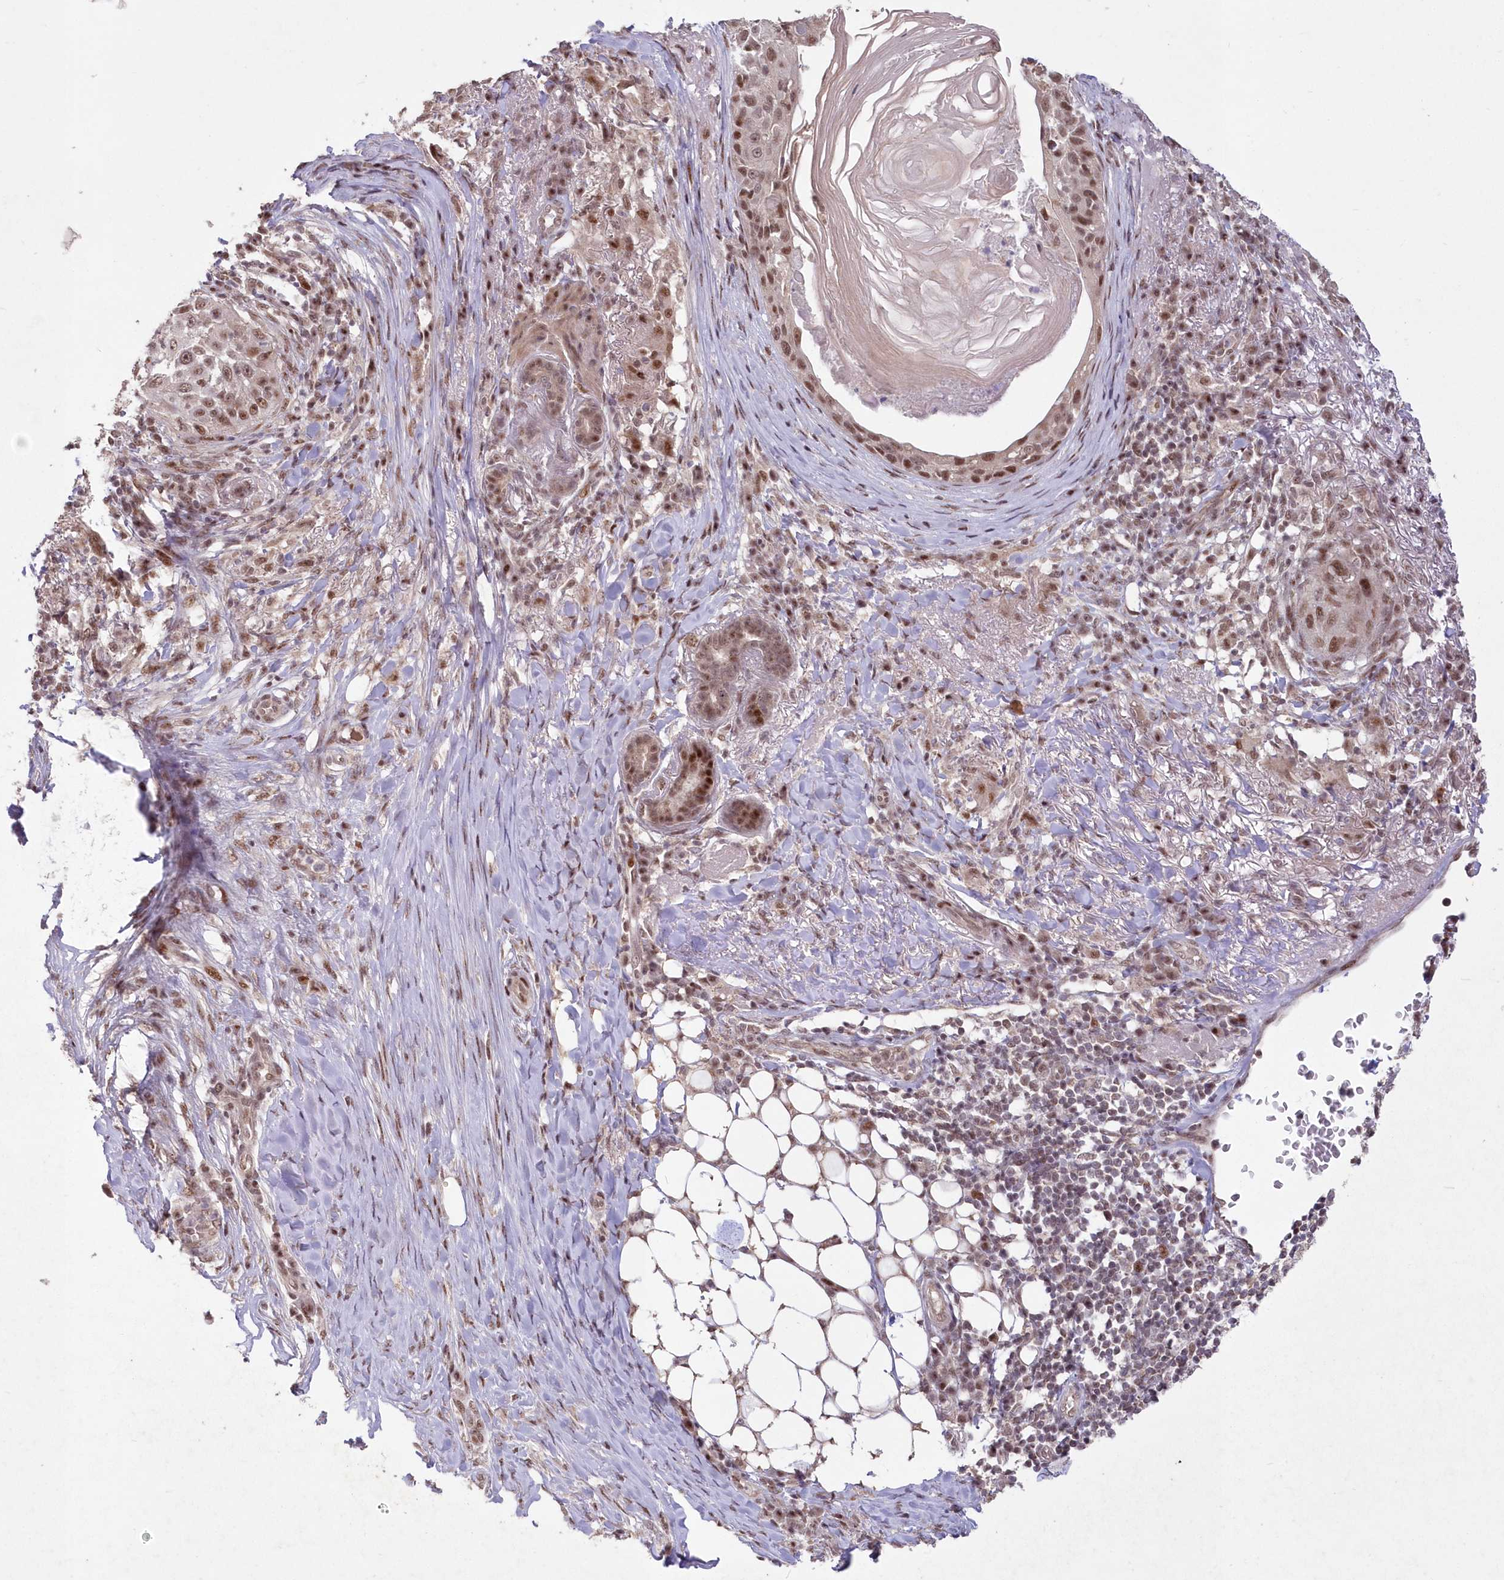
{"staining": {"intensity": "moderate", "quantity": ">75%", "location": "nuclear"}, "tissue": "skin cancer", "cell_type": "Tumor cells", "image_type": "cancer", "snomed": [{"axis": "morphology", "description": "Squamous cell carcinoma, NOS"}, {"axis": "topography", "description": "Skin"}], "caption": "Immunohistochemistry (IHC) (DAB) staining of human skin squamous cell carcinoma displays moderate nuclear protein positivity in about >75% of tumor cells.", "gene": "WBP1L", "patient": {"sex": "female", "age": 44}}